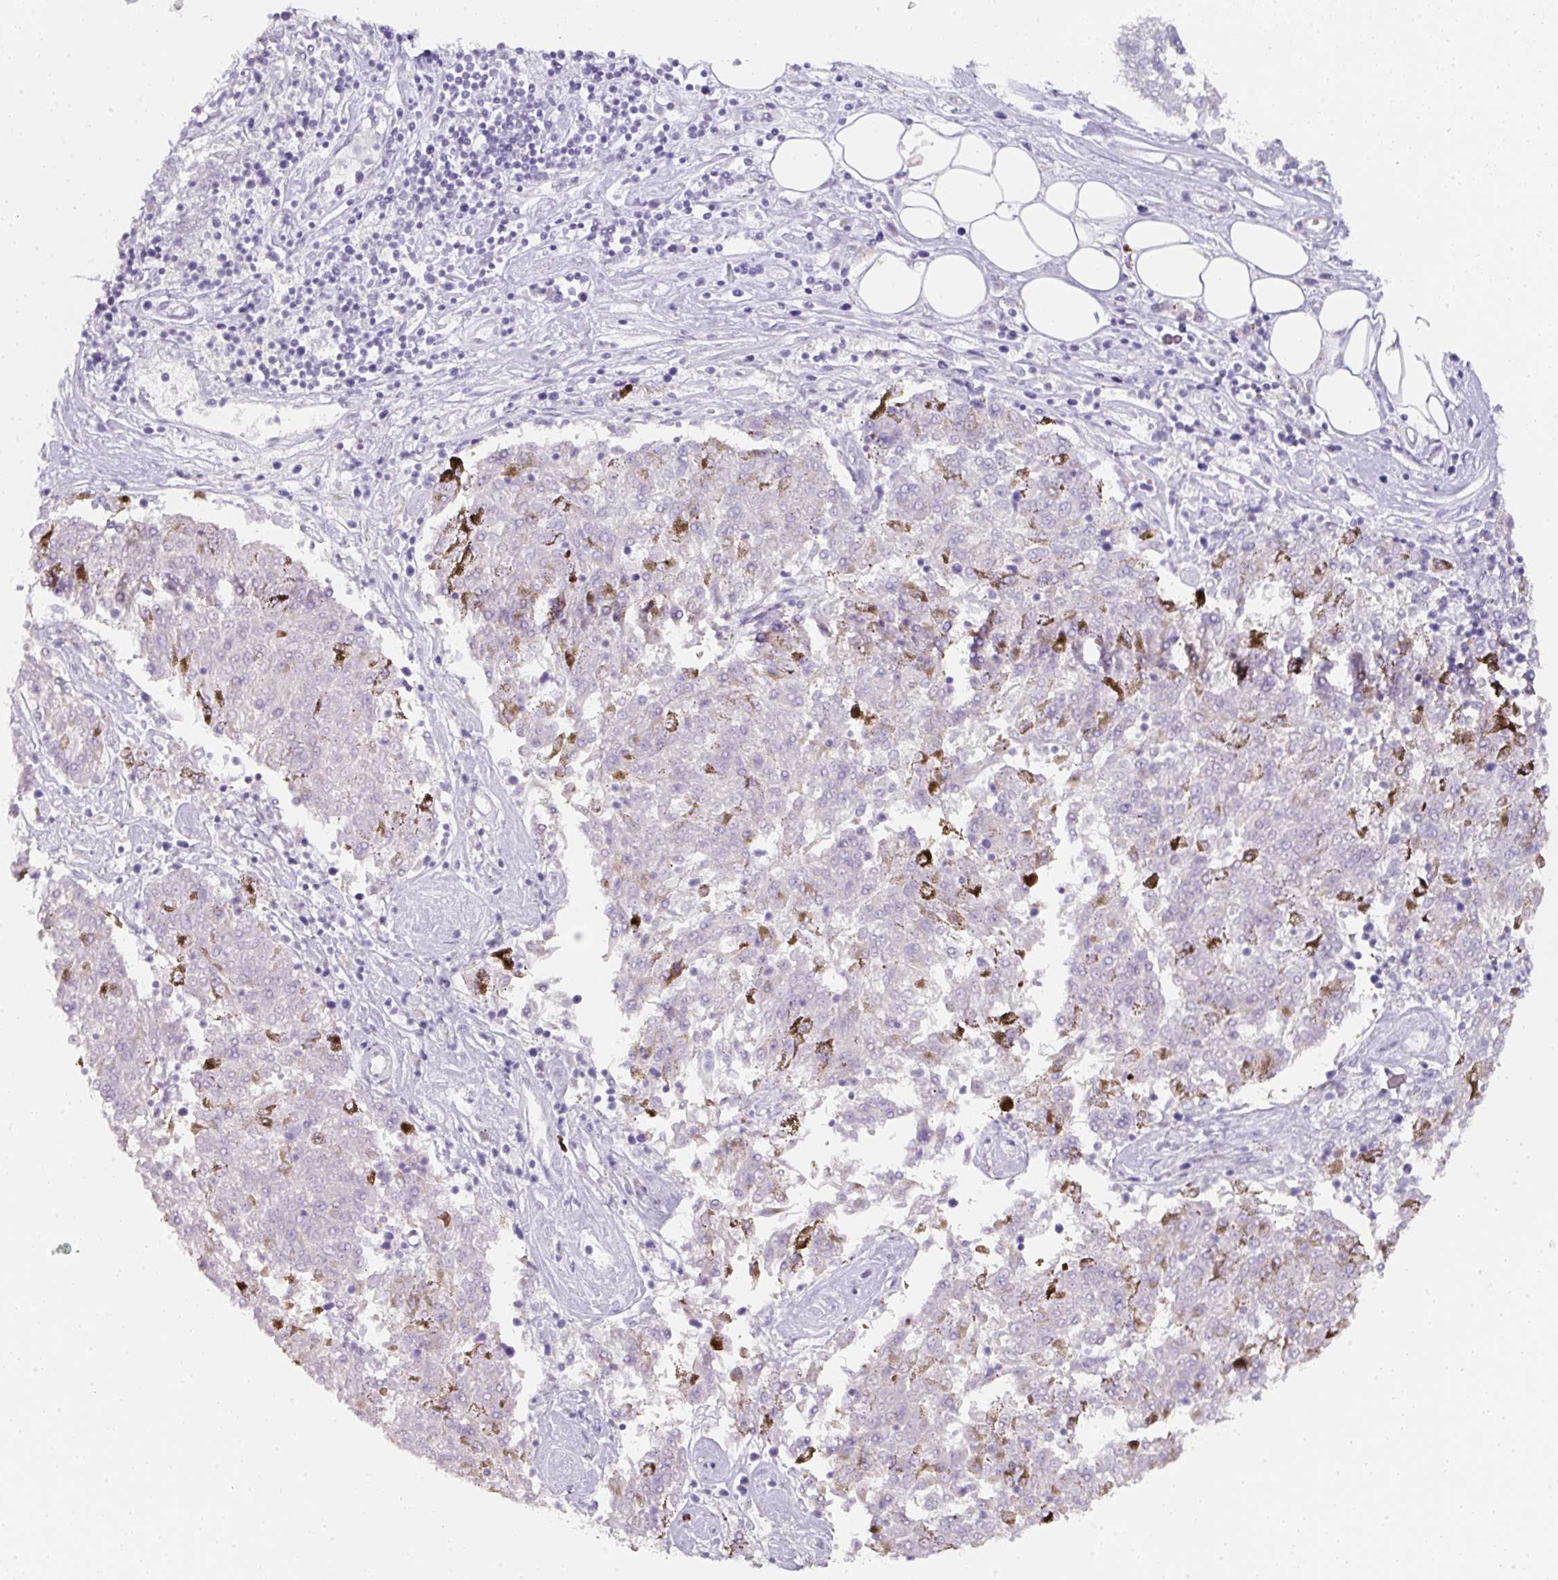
{"staining": {"intensity": "negative", "quantity": "none", "location": "none"}, "tissue": "melanoma", "cell_type": "Tumor cells", "image_type": "cancer", "snomed": [{"axis": "morphology", "description": "Malignant melanoma, NOS"}, {"axis": "topography", "description": "Skin"}], "caption": "This histopathology image is of malignant melanoma stained with IHC to label a protein in brown with the nuclei are counter-stained blue. There is no staining in tumor cells.", "gene": "SLC2A2", "patient": {"sex": "female", "age": 72}}